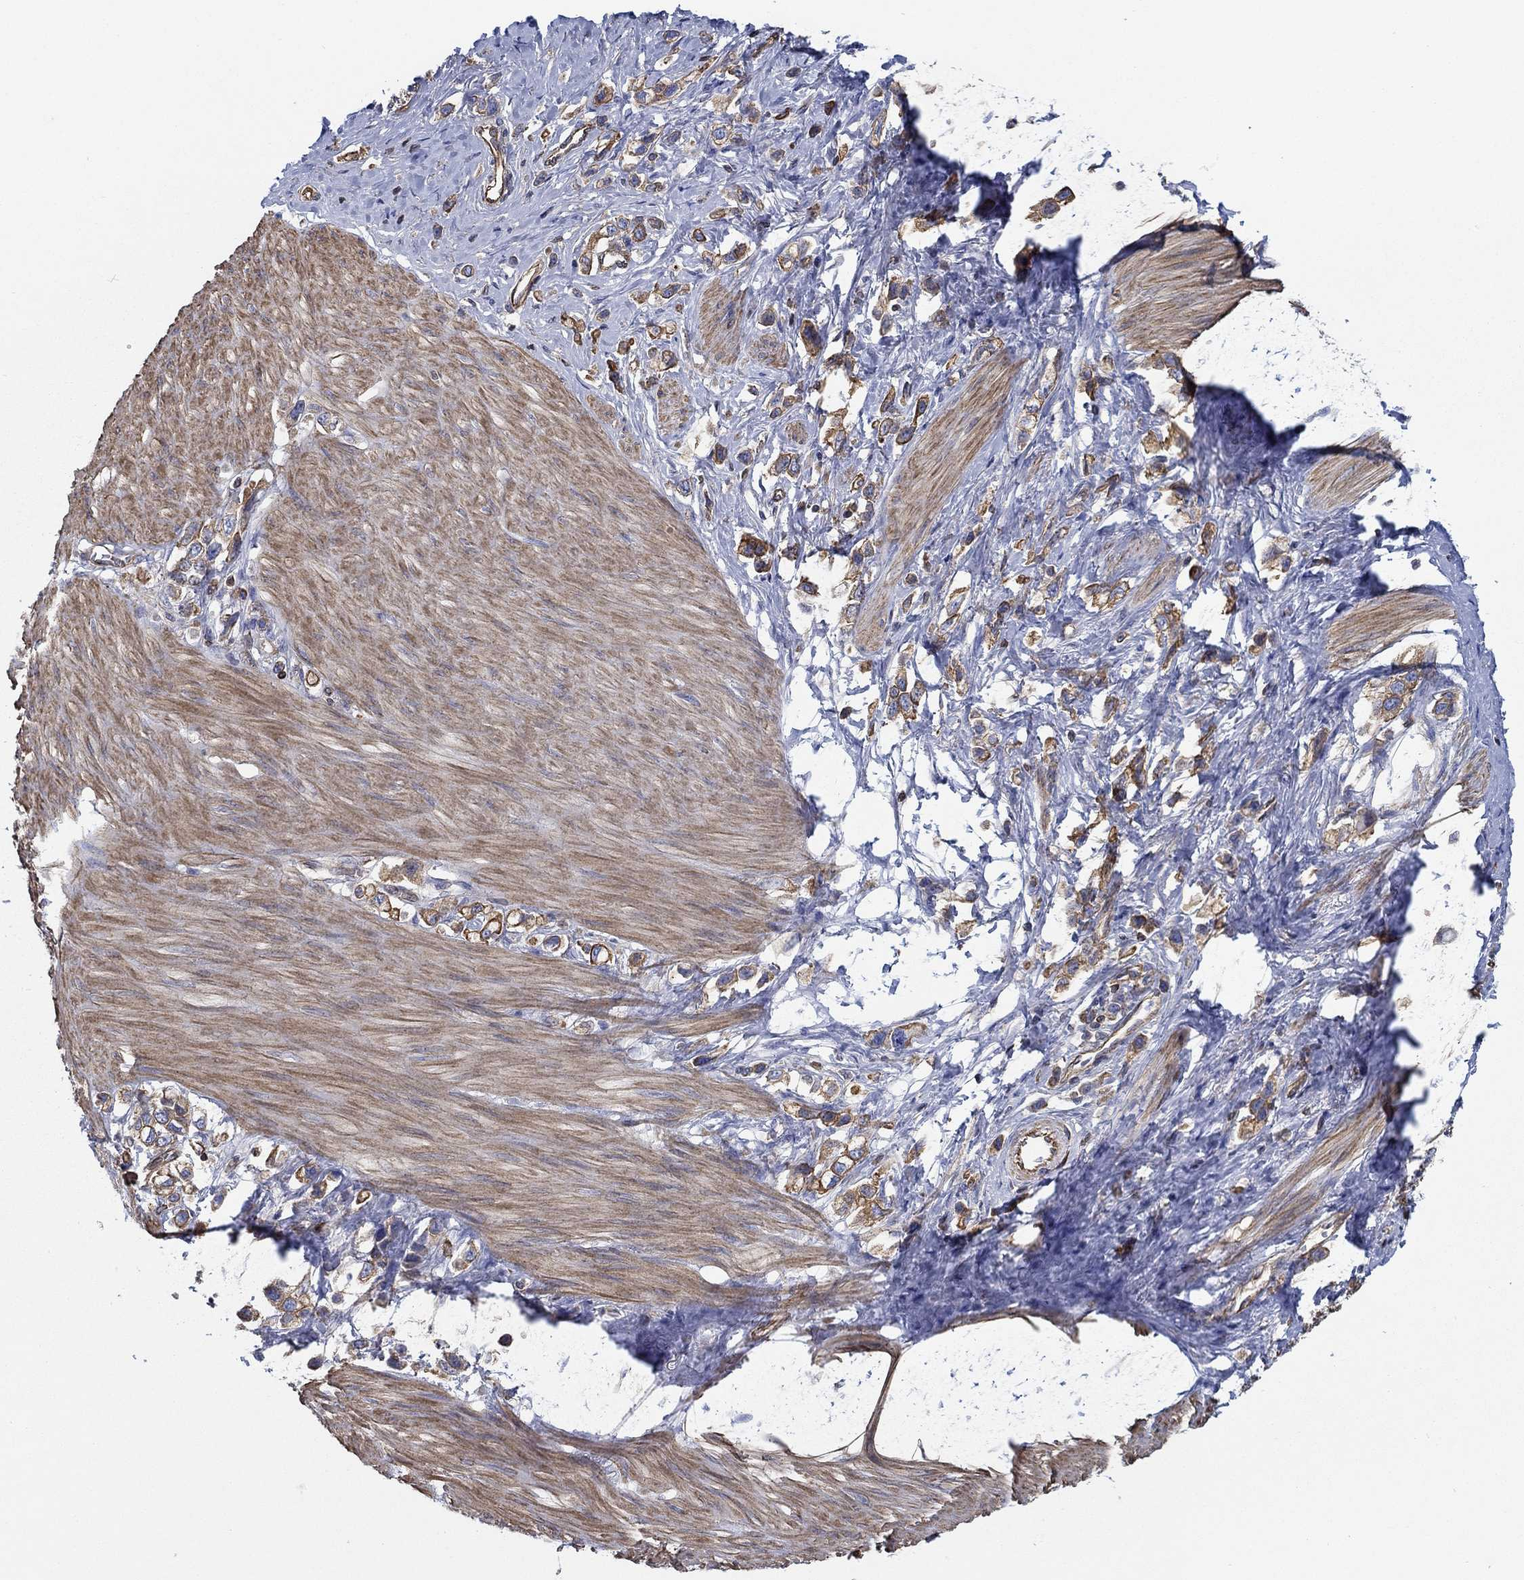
{"staining": {"intensity": "strong", "quantity": "25%-75%", "location": "cytoplasmic/membranous"}, "tissue": "stomach cancer", "cell_type": "Tumor cells", "image_type": "cancer", "snomed": [{"axis": "morphology", "description": "Normal tissue, NOS"}, {"axis": "morphology", "description": "Adenocarcinoma, NOS"}, {"axis": "morphology", "description": "Adenocarcinoma, High grade"}, {"axis": "topography", "description": "Stomach, upper"}, {"axis": "topography", "description": "Stomach"}], "caption": "Protein expression by immunohistochemistry (IHC) shows strong cytoplasmic/membranous positivity in approximately 25%-75% of tumor cells in high-grade adenocarcinoma (stomach).", "gene": "FMN1", "patient": {"sex": "female", "age": 65}}